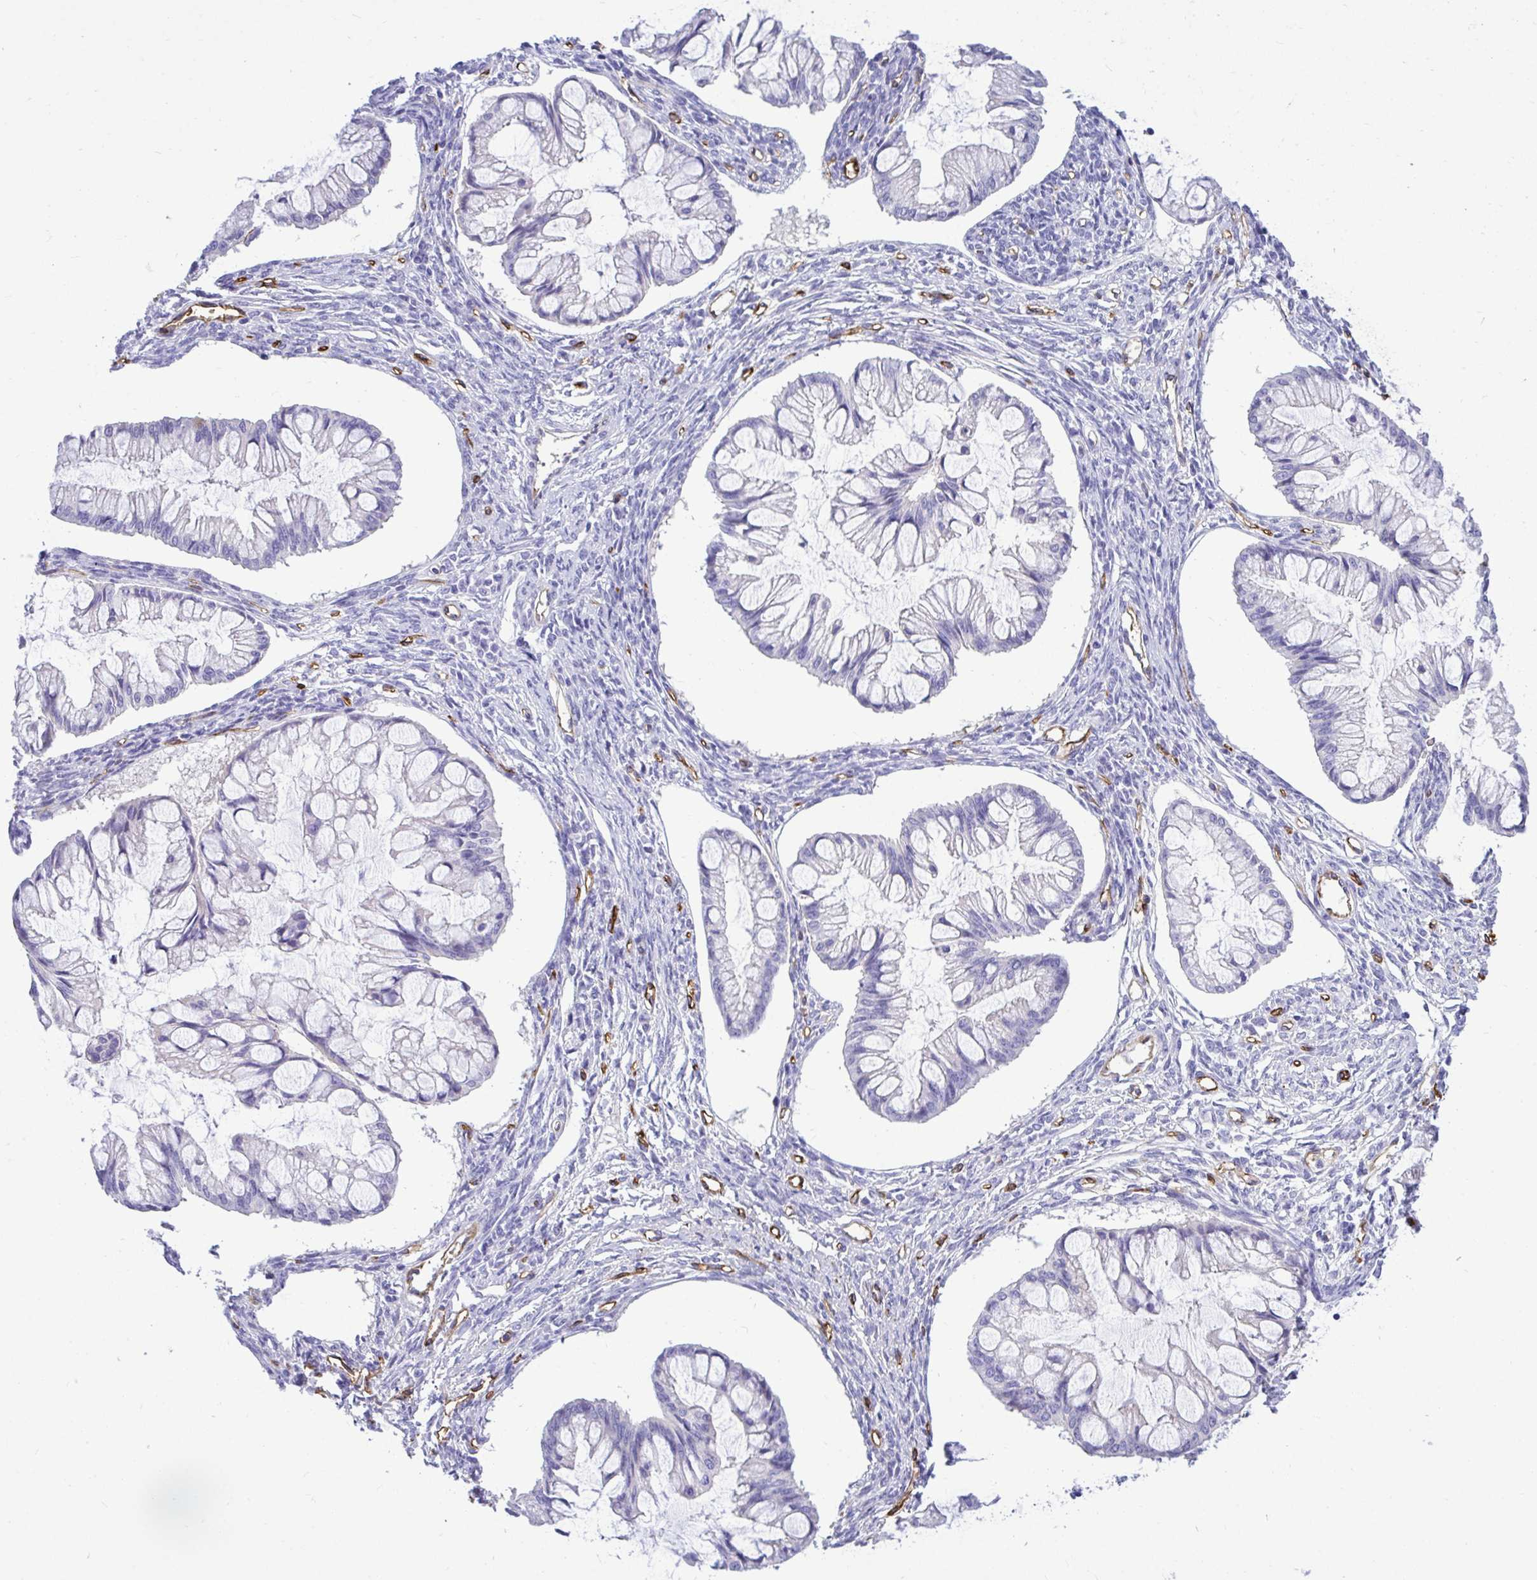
{"staining": {"intensity": "negative", "quantity": "none", "location": "none"}, "tissue": "ovarian cancer", "cell_type": "Tumor cells", "image_type": "cancer", "snomed": [{"axis": "morphology", "description": "Cystadenocarcinoma, mucinous, NOS"}, {"axis": "topography", "description": "Ovary"}], "caption": "A high-resolution histopathology image shows IHC staining of ovarian cancer, which shows no significant expression in tumor cells. Nuclei are stained in blue.", "gene": "ABCG2", "patient": {"sex": "female", "age": 73}}